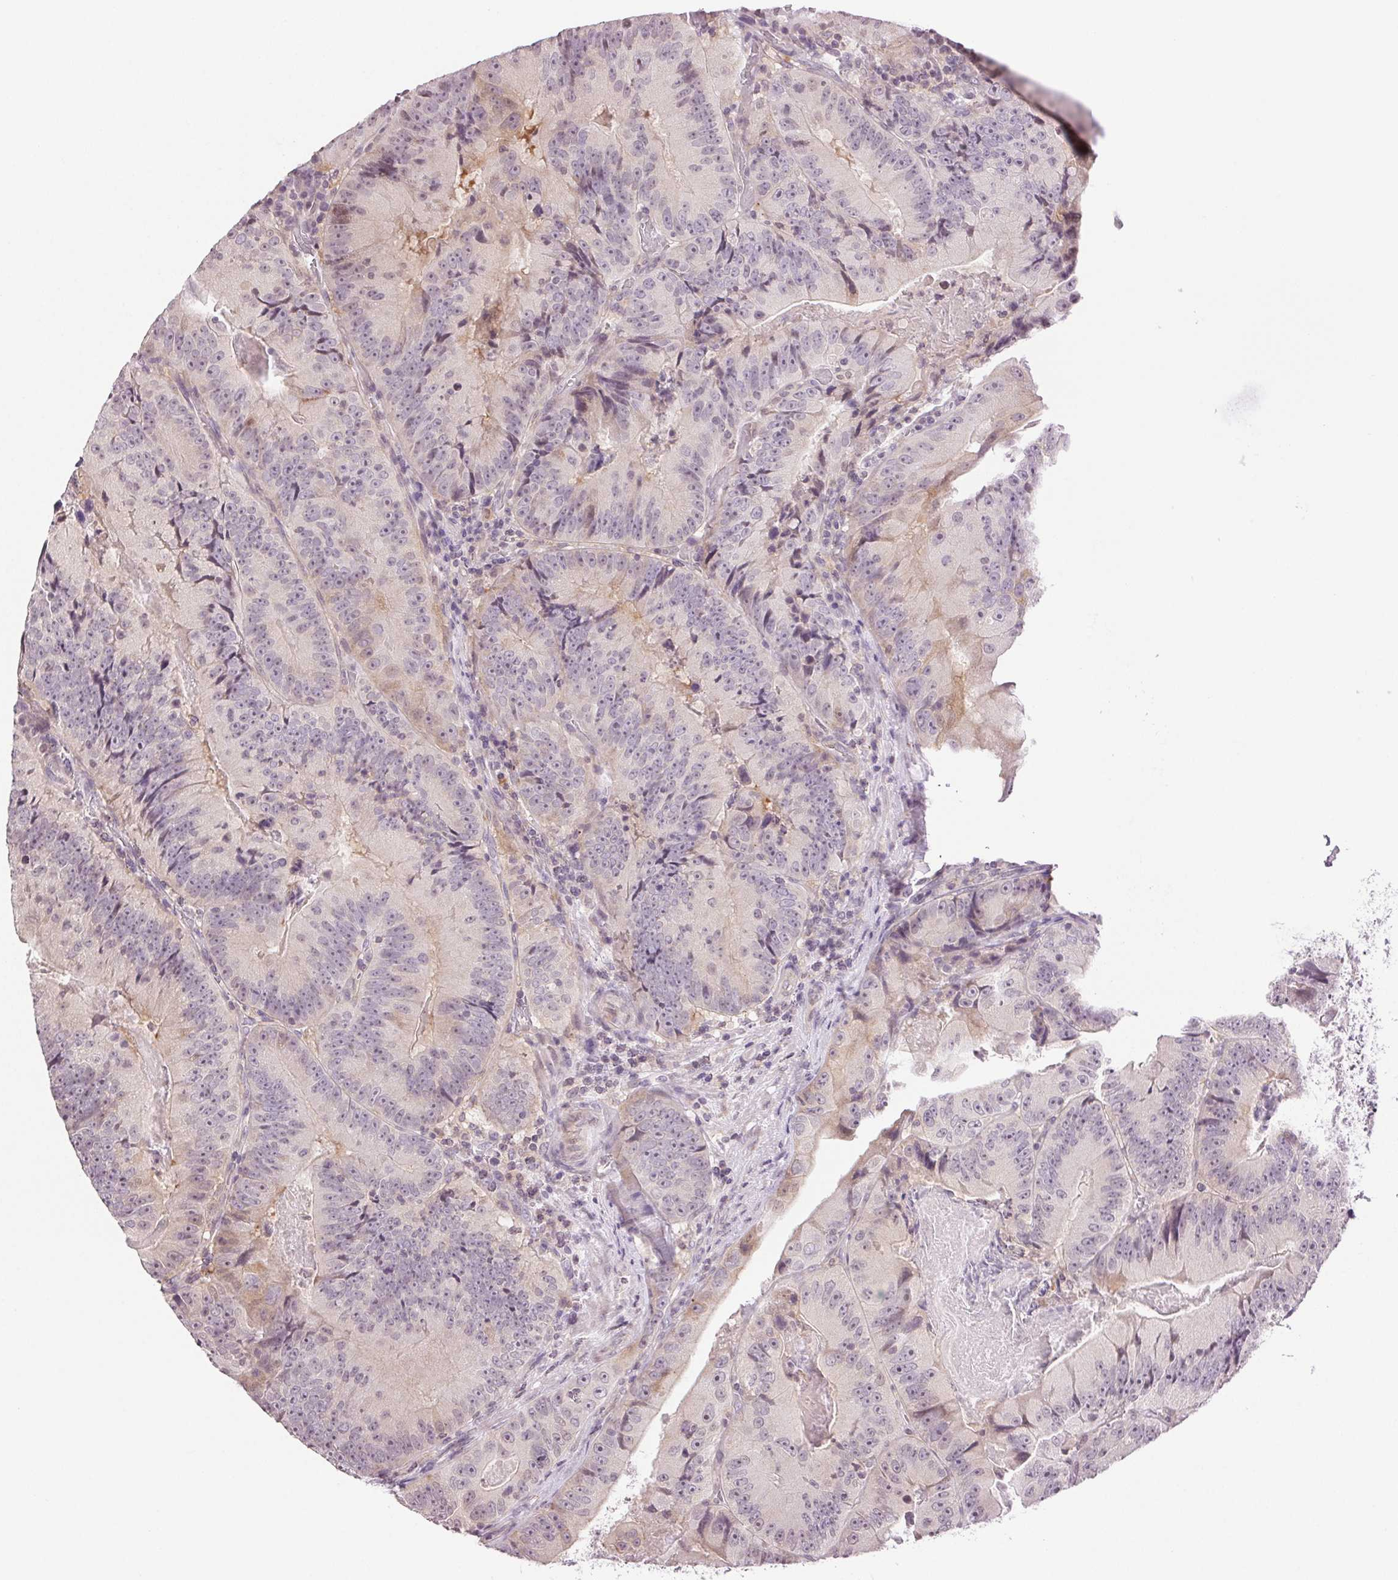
{"staining": {"intensity": "weak", "quantity": "<25%", "location": "nuclear"}, "tissue": "colorectal cancer", "cell_type": "Tumor cells", "image_type": "cancer", "snomed": [{"axis": "morphology", "description": "Adenocarcinoma, NOS"}, {"axis": "topography", "description": "Colon"}], "caption": "There is no significant staining in tumor cells of adenocarcinoma (colorectal).", "gene": "TNNT3", "patient": {"sex": "female", "age": 86}}